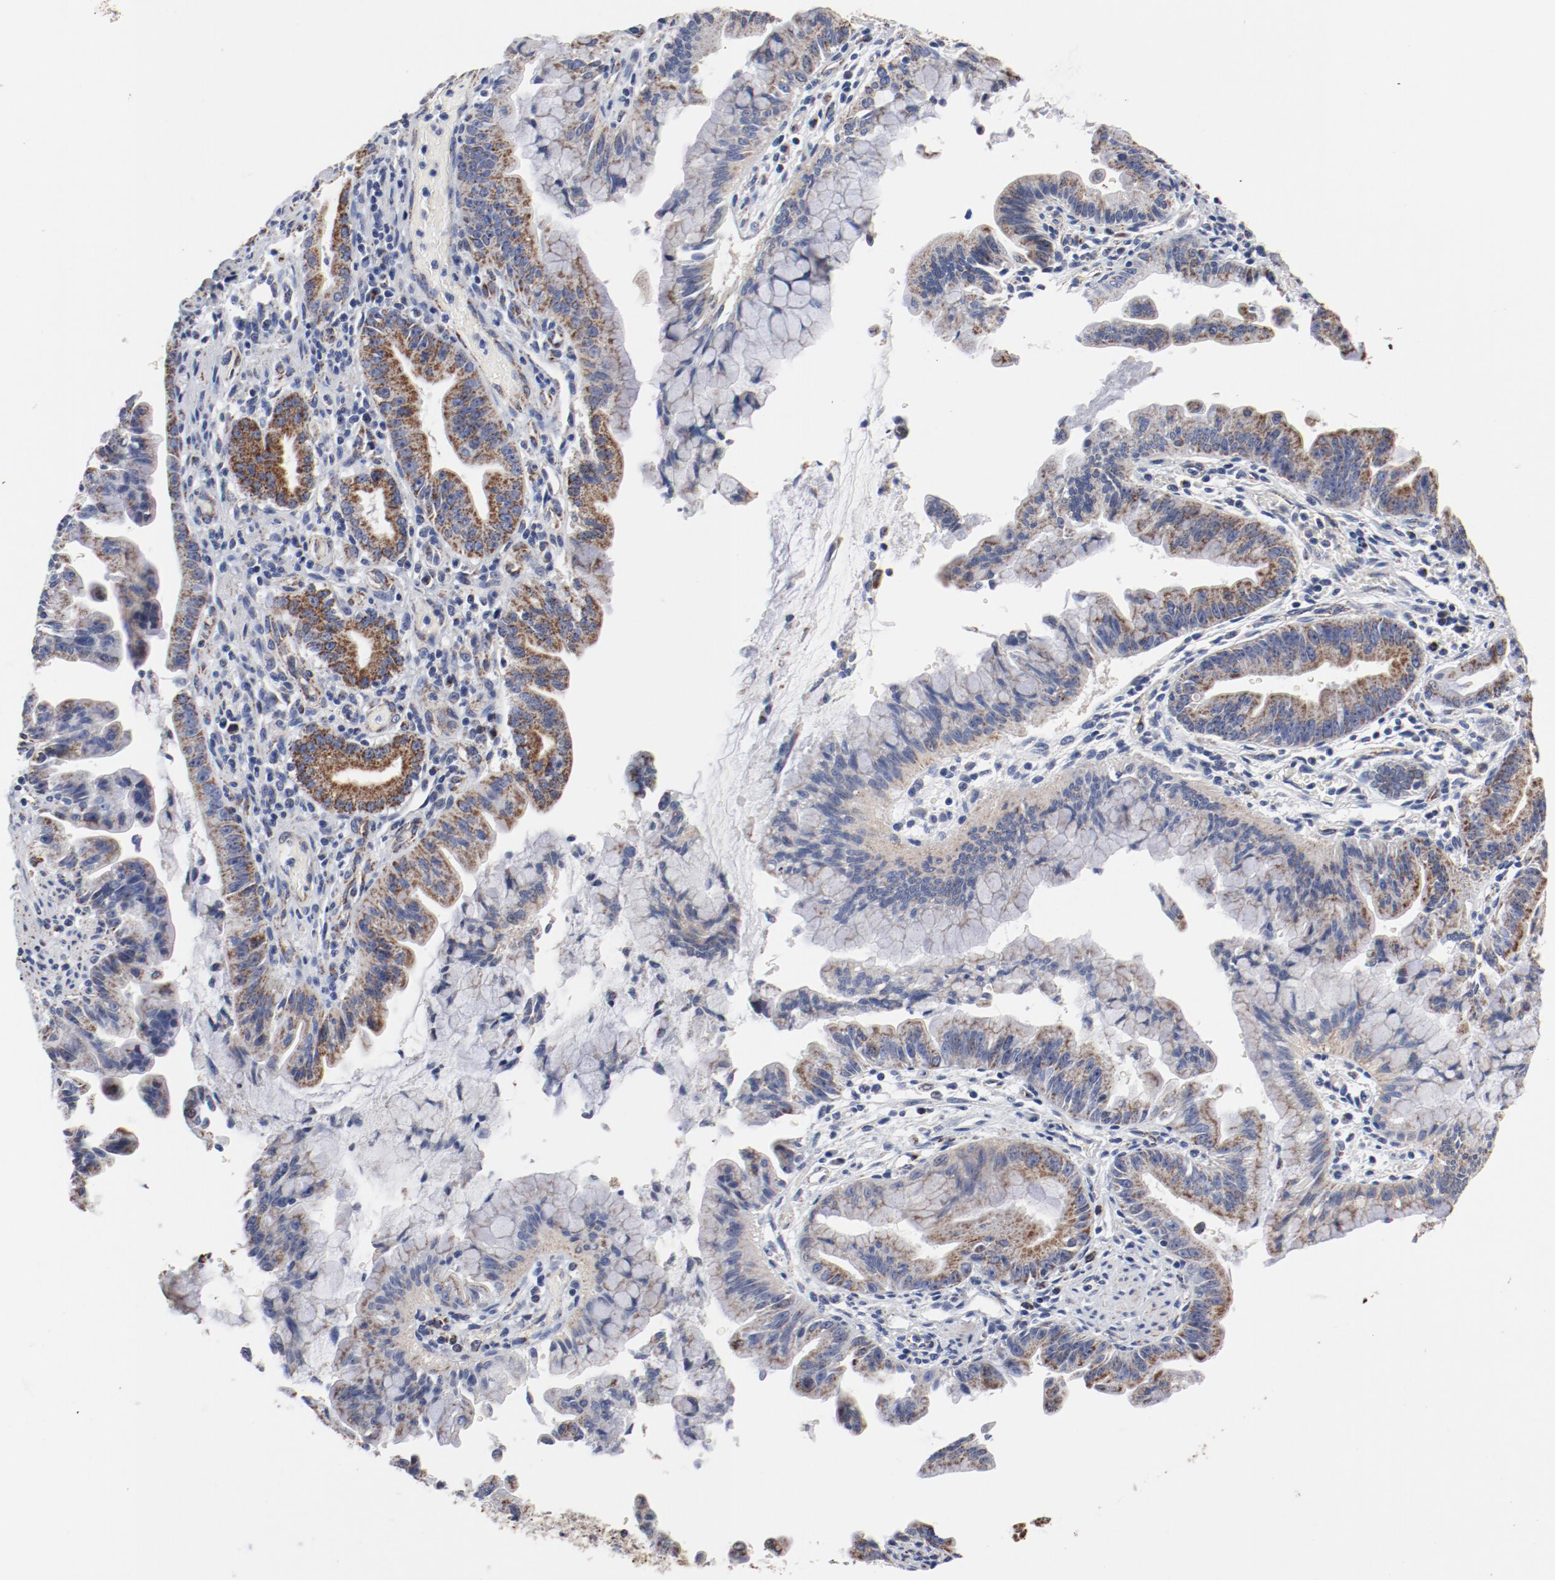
{"staining": {"intensity": "moderate", "quantity": "25%-75%", "location": "cytoplasmic/membranous"}, "tissue": "pancreatic cancer", "cell_type": "Tumor cells", "image_type": "cancer", "snomed": [{"axis": "morphology", "description": "Adenocarcinoma, NOS"}, {"axis": "topography", "description": "Pancreas"}], "caption": "Pancreatic cancer (adenocarcinoma) tissue demonstrates moderate cytoplasmic/membranous expression in approximately 25%-75% of tumor cells, visualized by immunohistochemistry.", "gene": "NDUFV2", "patient": {"sex": "male", "age": 59}}